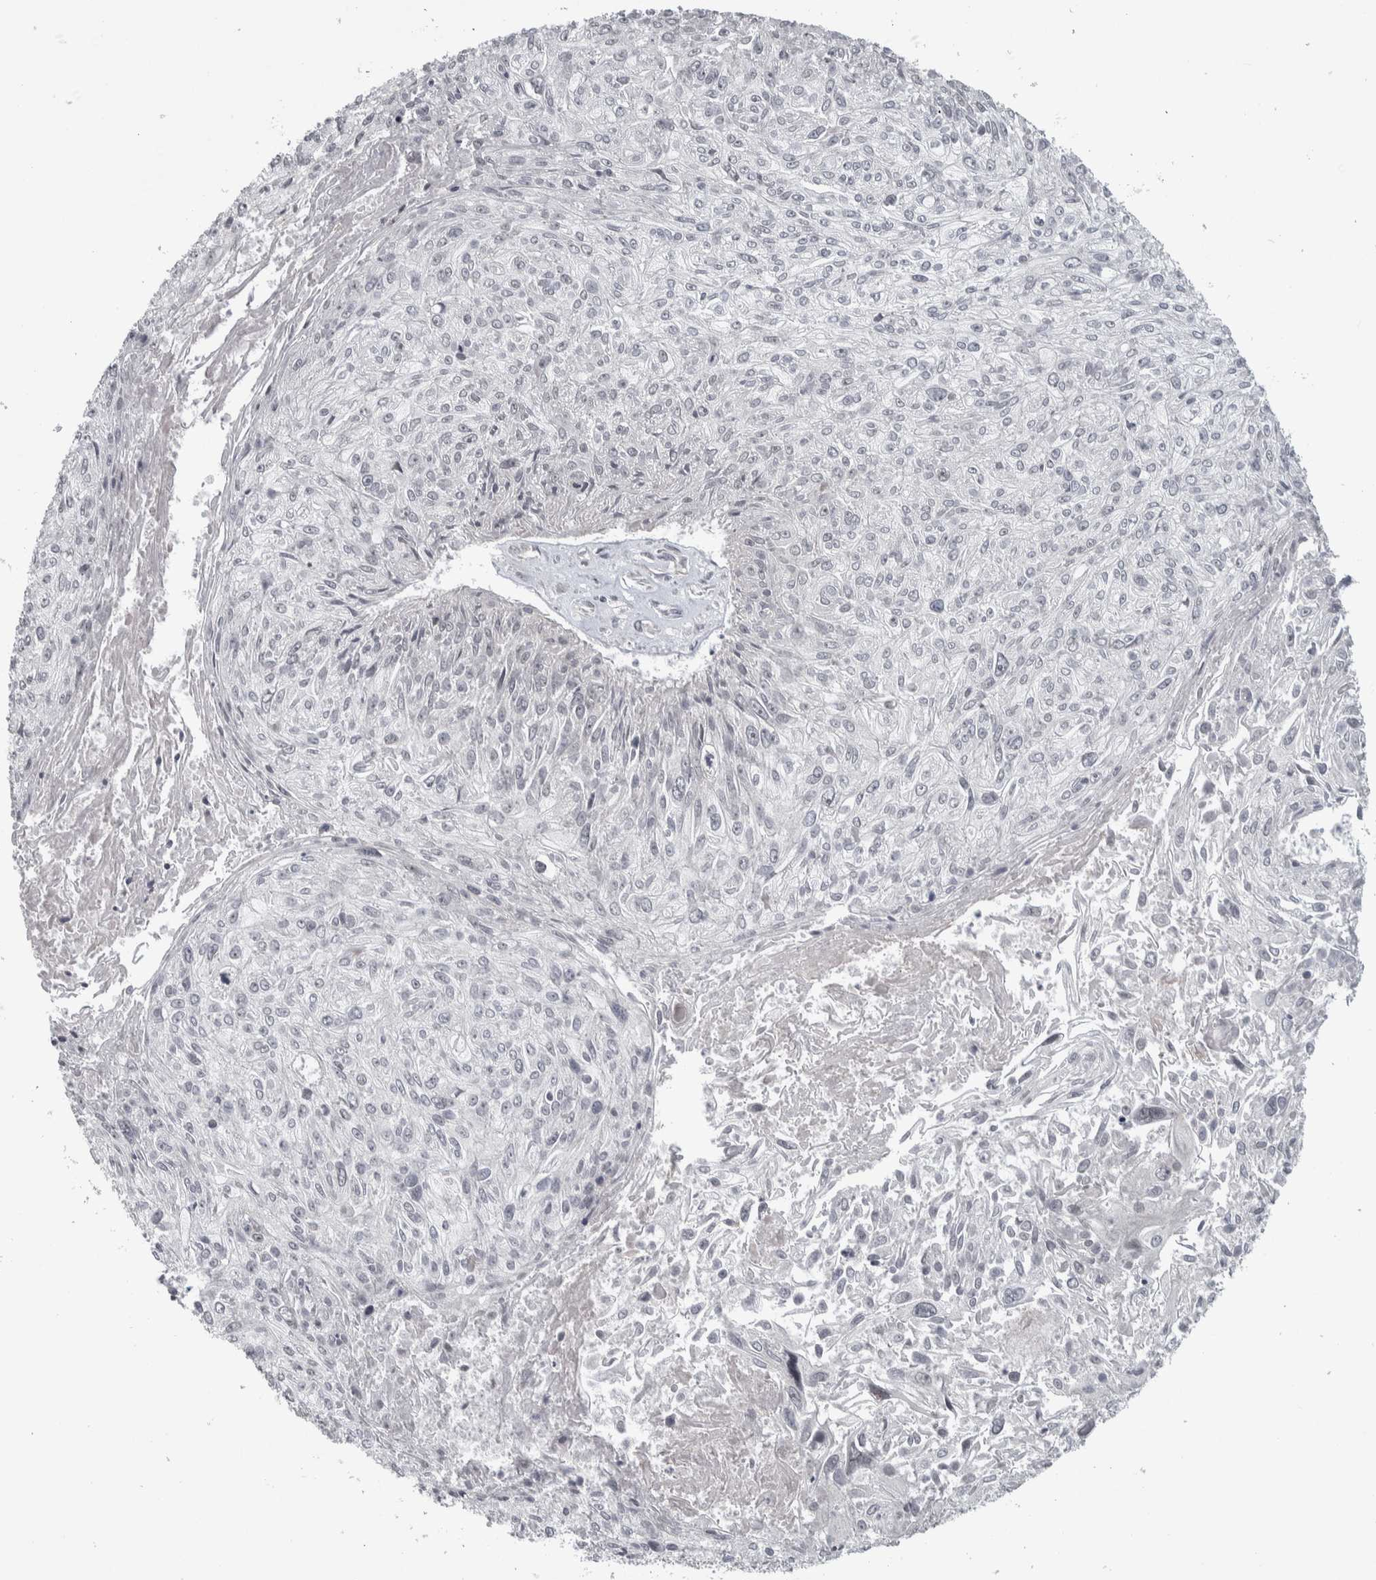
{"staining": {"intensity": "negative", "quantity": "none", "location": "none"}, "tissue": "cervical cancer", "cell_type": "Tumor cells", "image_type": "cancer", "snomed": [{"axis": "morphology", "description": "Squamous cell carcinoma, NOS"}, {"axis": "topography", "description": "Cervix"}], "caption": "Immunohistochemistry (IHC) histopathology image of neoplastic tissue: cervical cancer stained with DAB (3,3'-diaminobenzidine) reveals no significant protein staining in tumor cells.", "gene": "CWC27", "patient": {"sex": "female", "age": 51}}